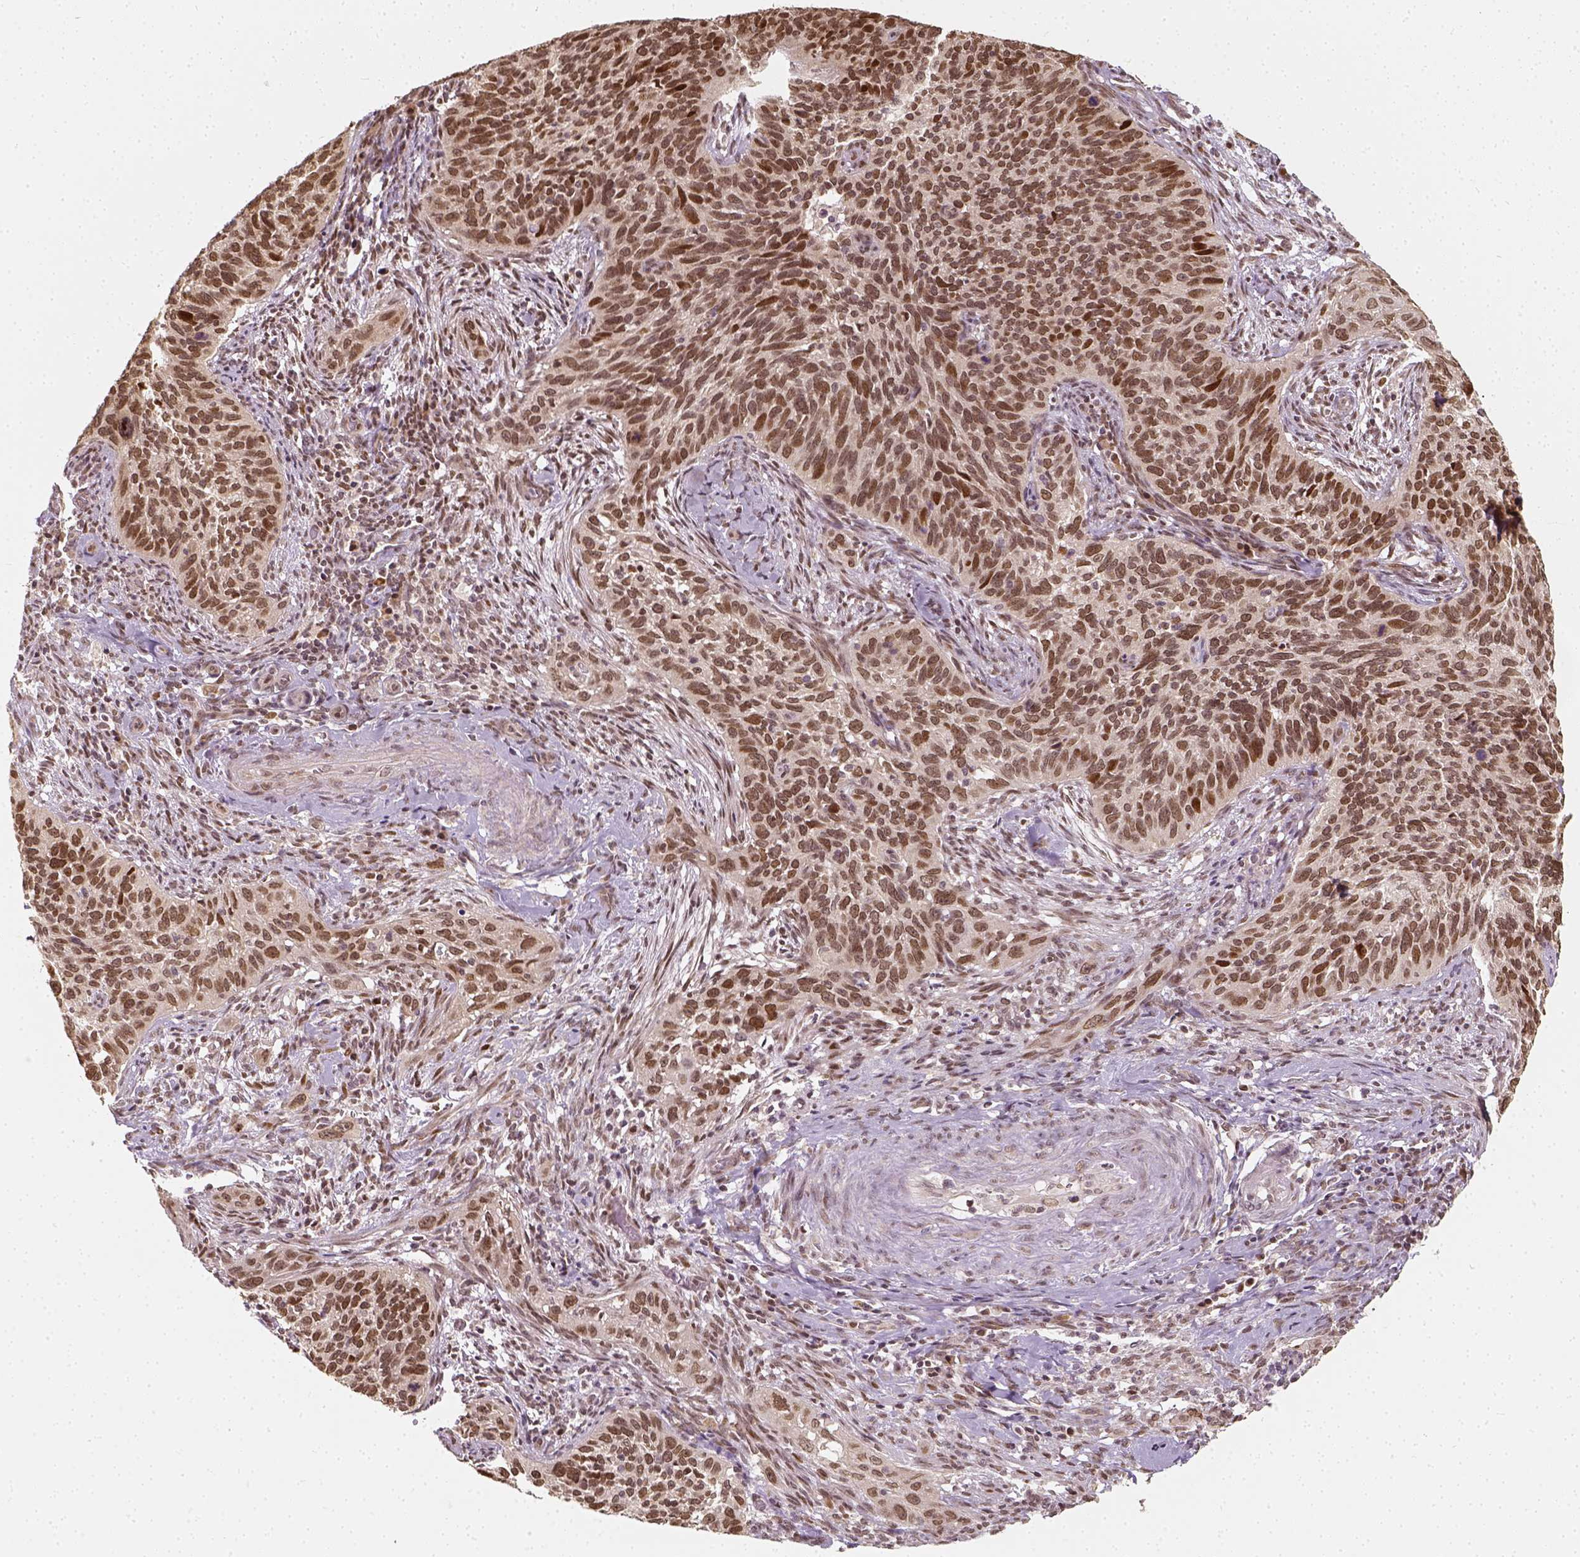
{"staining": {"intensity": "moderate", "quantity": ">75%", "location": "nuclear"}, "tissue": "cervical cancer", "cell_type": "Tumor cells", "image_type": "cancer", "snomed": [{"axis": "morphology", "description": "Squamous cell carcinoma, NOS"}, {"axis": "topography", "description": "Cervix"}], "caption": "Immunohistochemical staining of cervical cancer reveals medium levels of moderate nuclear positivity in approximately >75% of tumor cells.", "gene": "ZMAT3", "patient": {"sex": "female", "age": 51}}